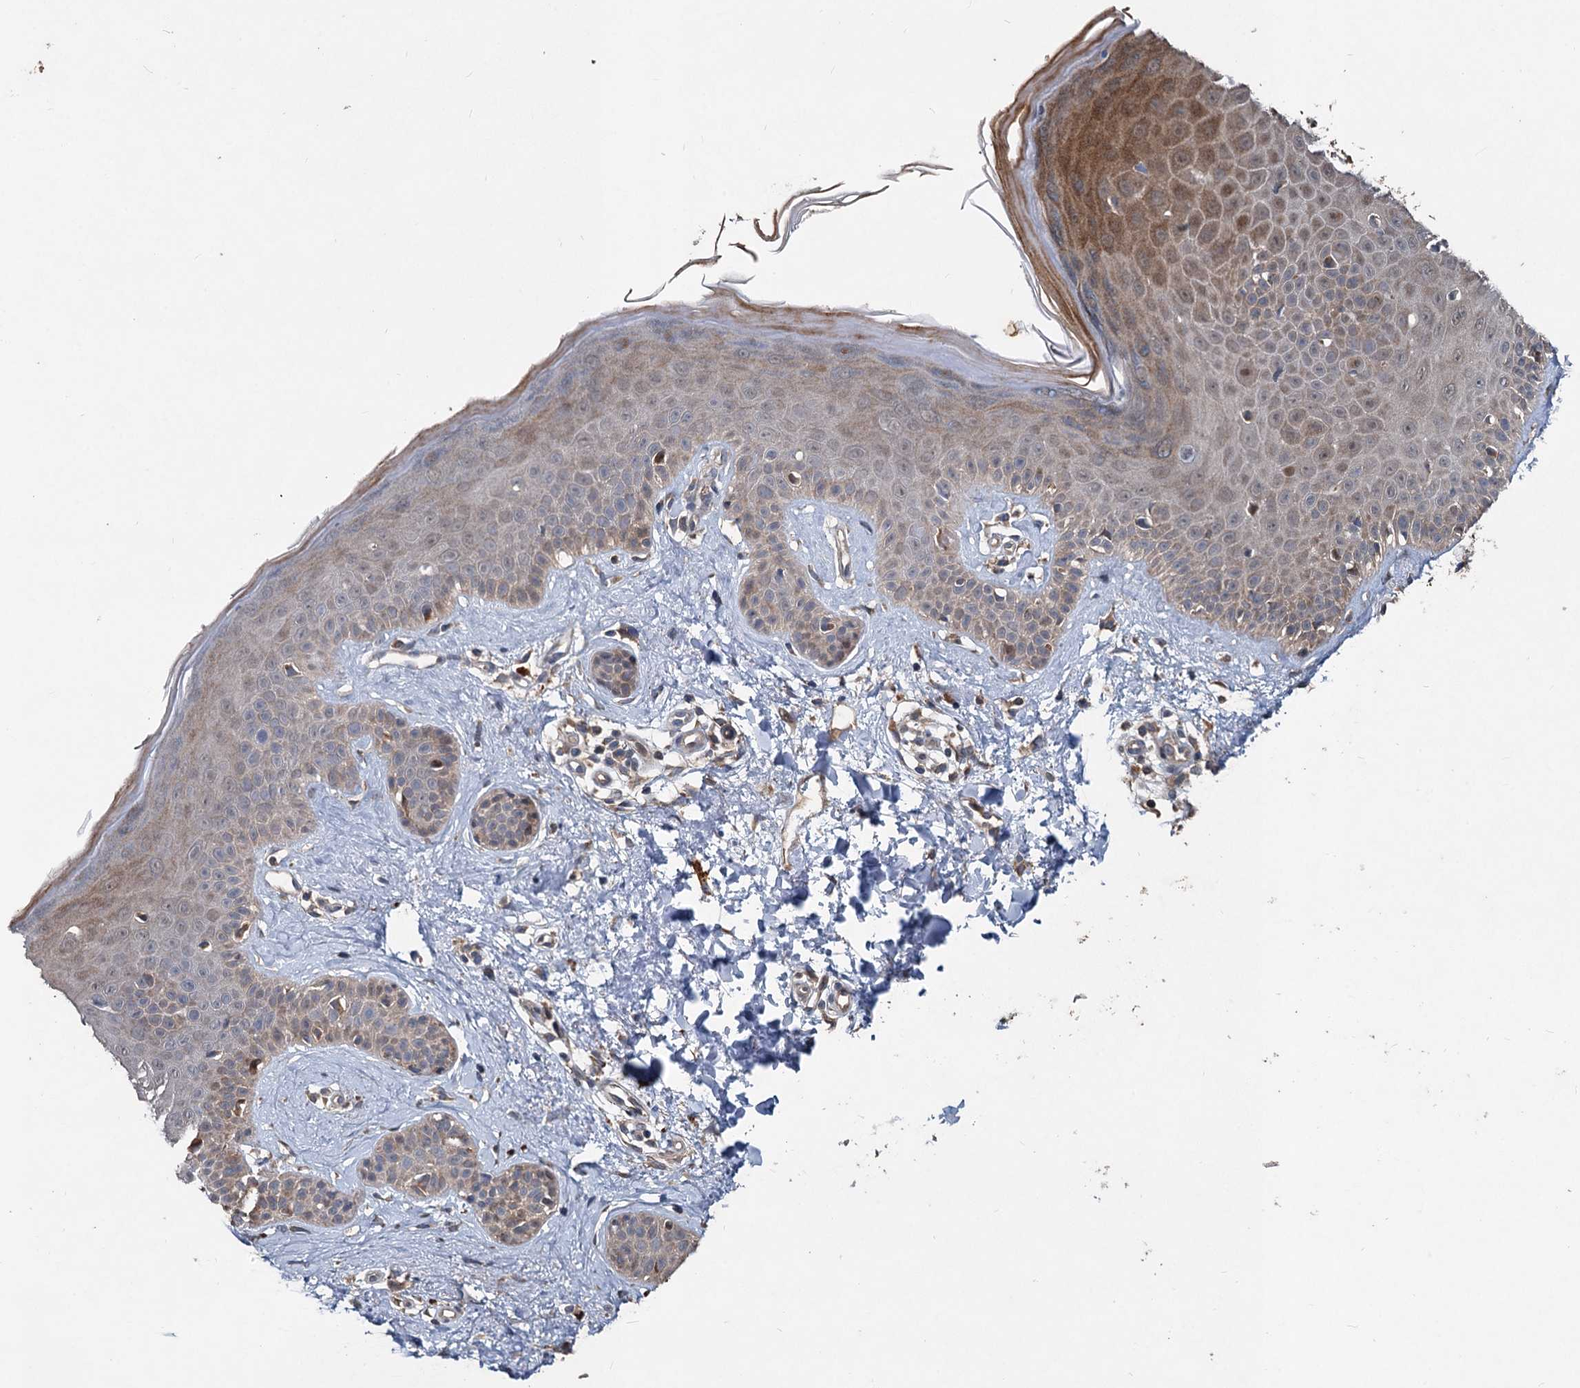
{"staining": {"intensity": "weak", "quantity": ">75%", "location": "cytoplasmic/membranous"}, "tissue": "skin", "cell_type": "Fibroblasts", "image_type": "normal", "snomed": [{"axis": "morphology", "description": "Normal tissue, NOS"}, {"axis": "topography", "description": "Skin"}], "caption": "Protein expression analysis of normal skin reveals weak cytoplasmic/membranous positivity in approximately >75% of fibroblasts.", "gene": "OTUB1", "patient": {"sex": "female", "age": 58}}